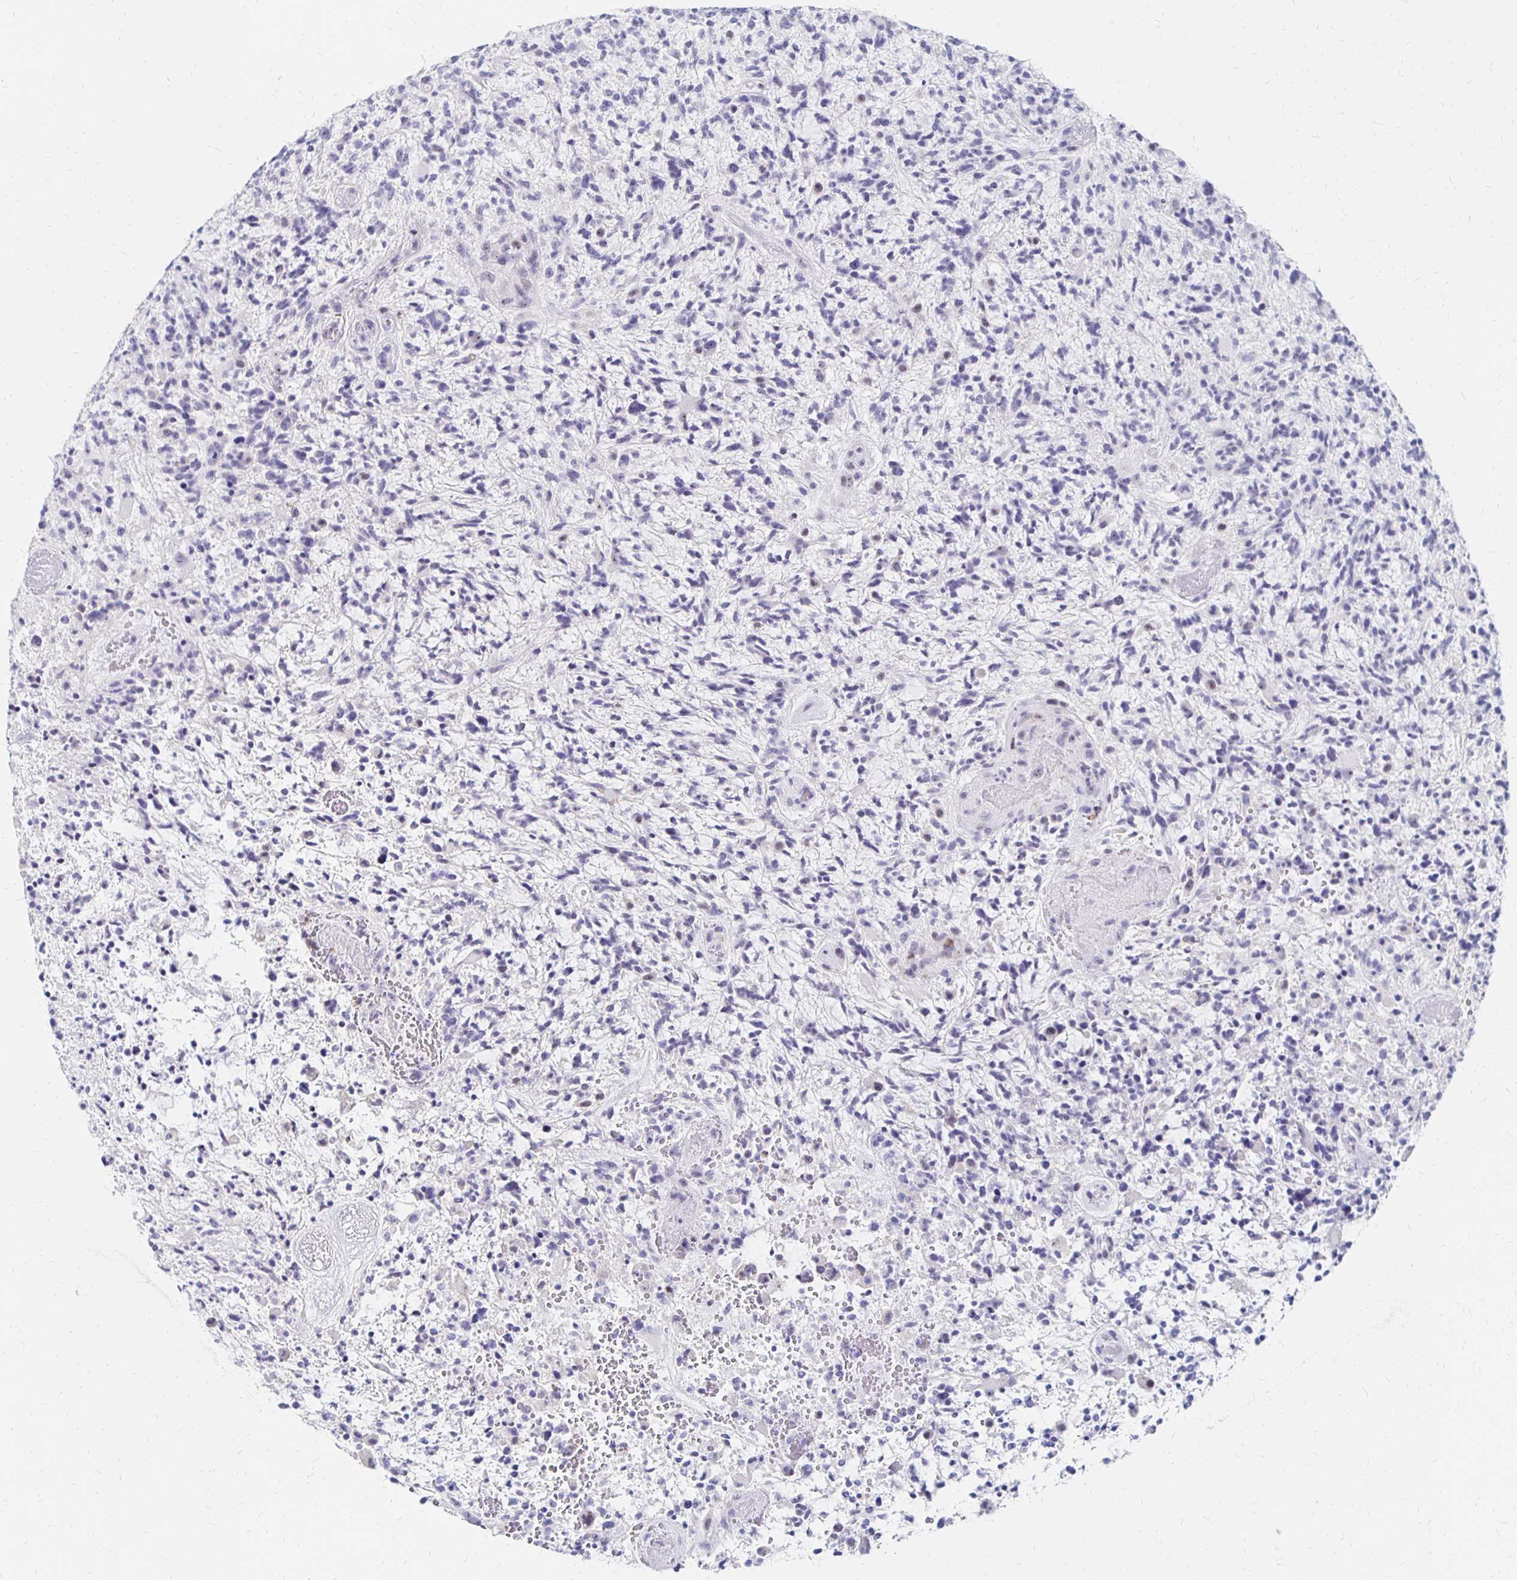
{"staining": {"intensity": "negative", "quantity": "none", "location": "none"}, "tissue": "glioma", "cell_type": "Tumor cells", "image_type": "cancer", "snomed": [{"axis": "morphology", "description": "Glioma, malignant, High grade"}, {"axis": "topography", "description": "Brain"}], "caption": "Immunohistochemical staining of human malignant high-grade glioma demonstrates no significant staining in tumor cells. The staining is performed using DAB (3,3'-diaminobenzidine) brown chromogen with nuclei counter-stained in using hematoxylin.", "gene": "SYT2", "patient": {"sex": "female", "age": 71}}